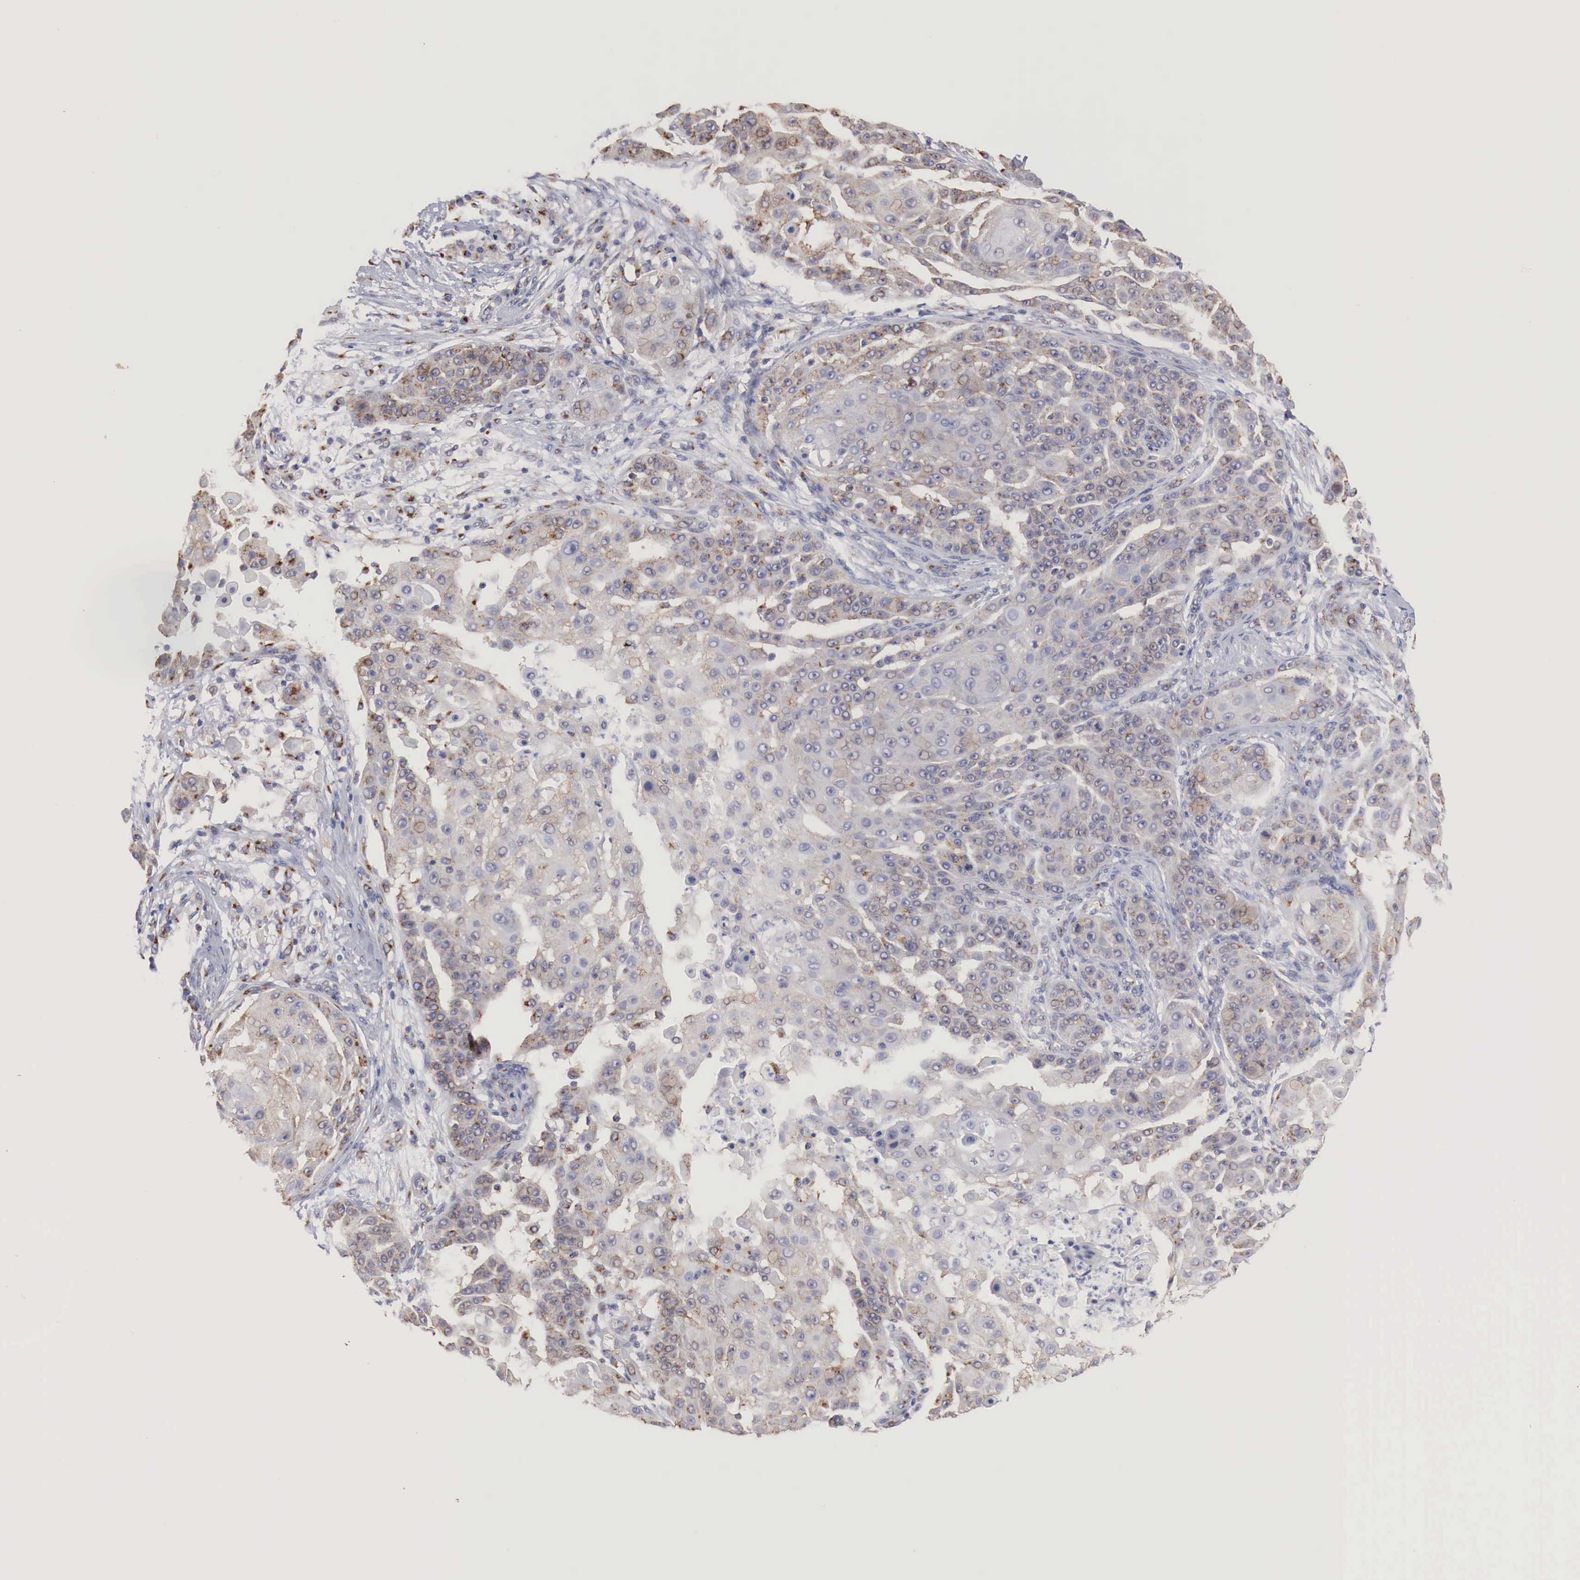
{"staining": {"intensity": "weak", "quantity": "25%-75%", "location": "cytoplasmic/membranous"}, "tissue": "skin cancer", "cell_type": "Tumor cells", "image_type": "cancer", "snomed": [{"axis": "morphology", "description": "Squamous cell carcinoma, NOS"}, {"axis": "topography", "description": "Skin"}], "caption": "Human skin cancer (squamous cell carcinoma) stained with a brown dye demonstrates weak cytoplasmic/membranous positive expression in about 25%-75% of tumor cells.", "gene": "SYAP1", "patient": {"sex": "female", "age": 57}}